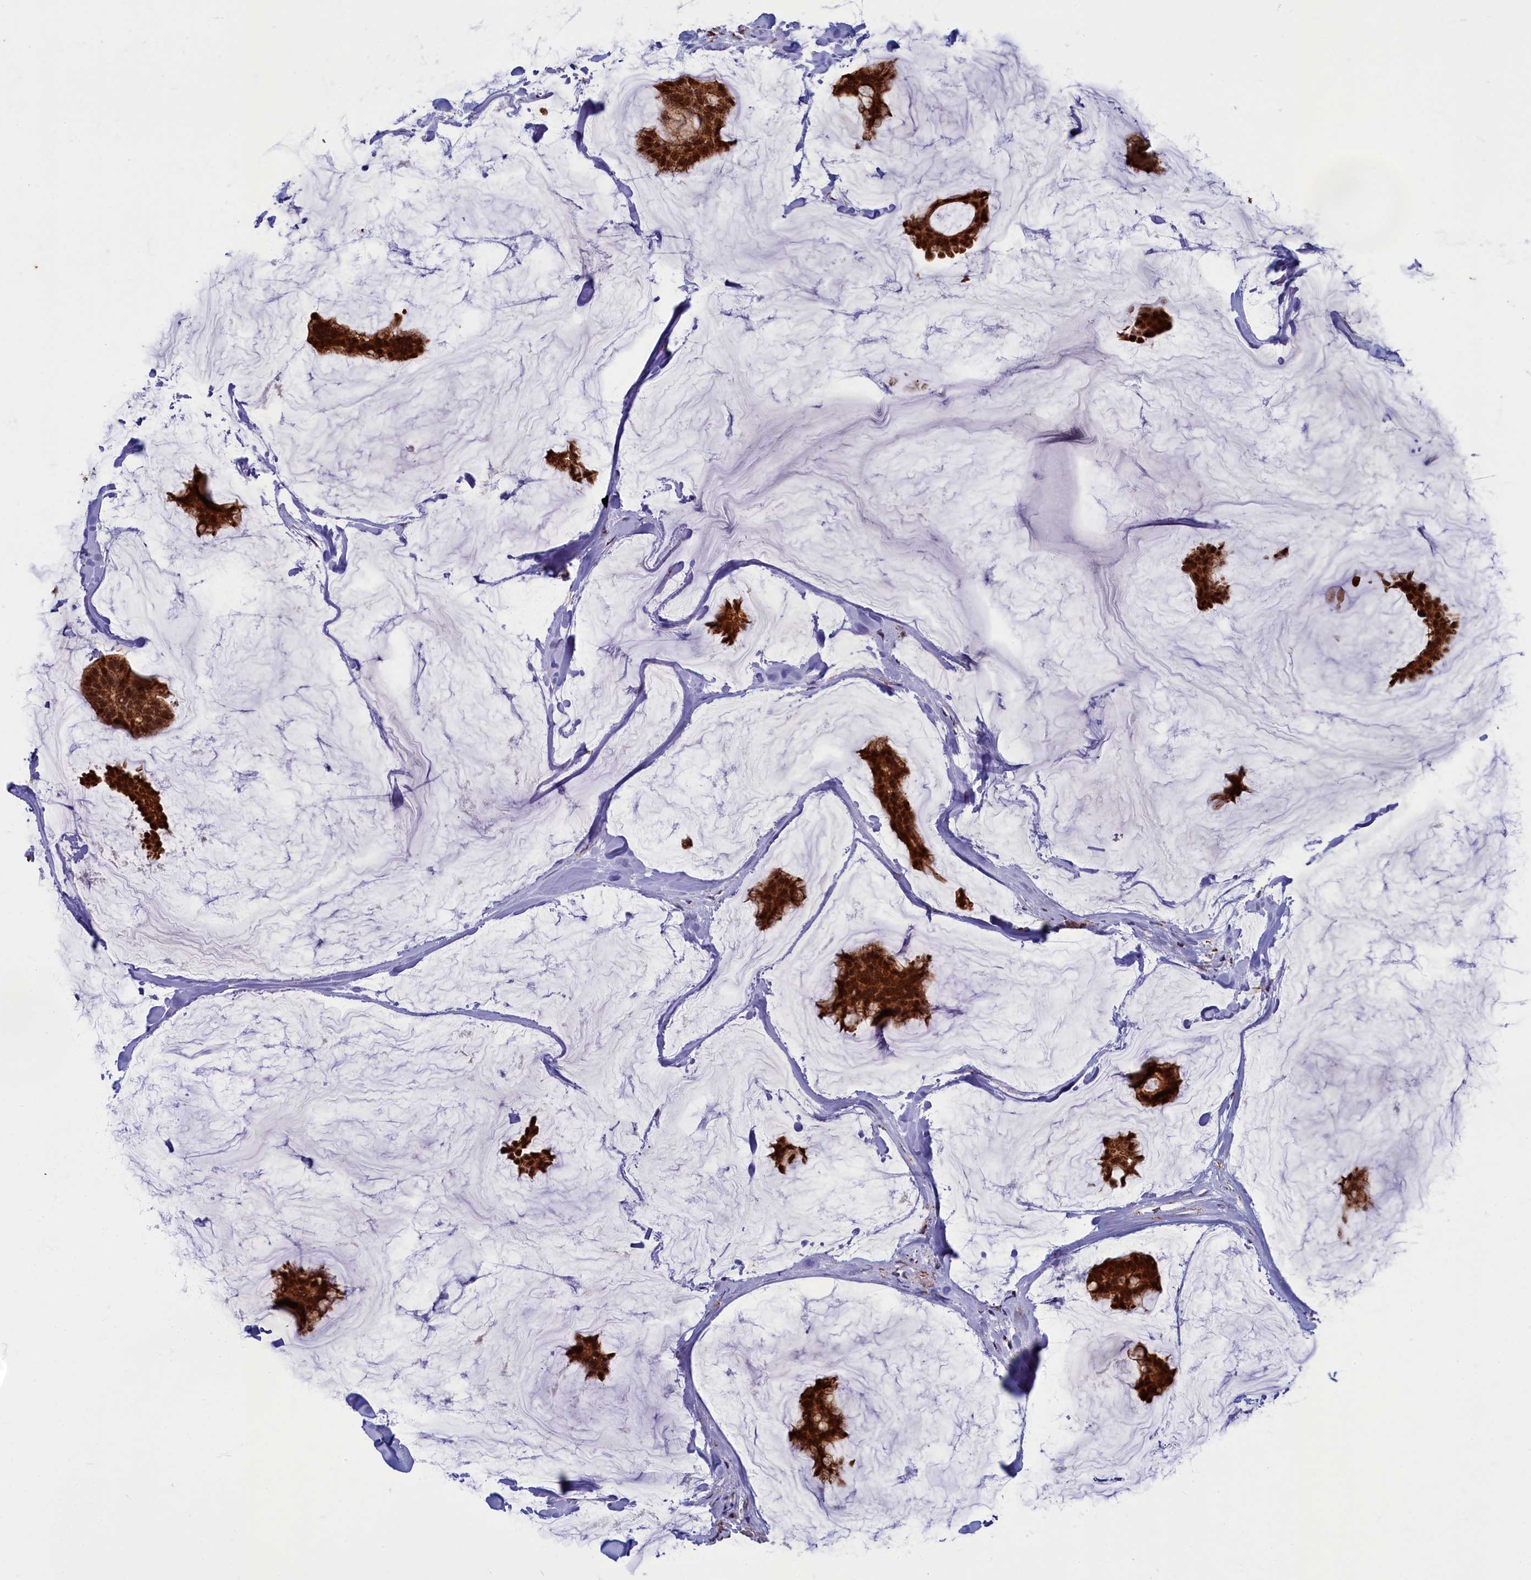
{"staining": {"intensity": "strong", "quantity": ">75%", "location": "cytoplasmic/membranous,nuclear"}, "tissue": "breast cancer", "cell_type": "Tumor cells", "image_type": "cancer", "snomed": [{"axis": "morphology", "description": "Duct carcinoma"}, {"axis": "topography", "description": "Breast"}], "caption": "Breast infiltrating ductal carcinoma was stained to show a protein in brown. There is high levels of strong cytoplasmic/membranous and nuclear staining in approximately >75% of tumor cells.", "gene": "SPR", "patient": {"sex": "female", "age": 93}}